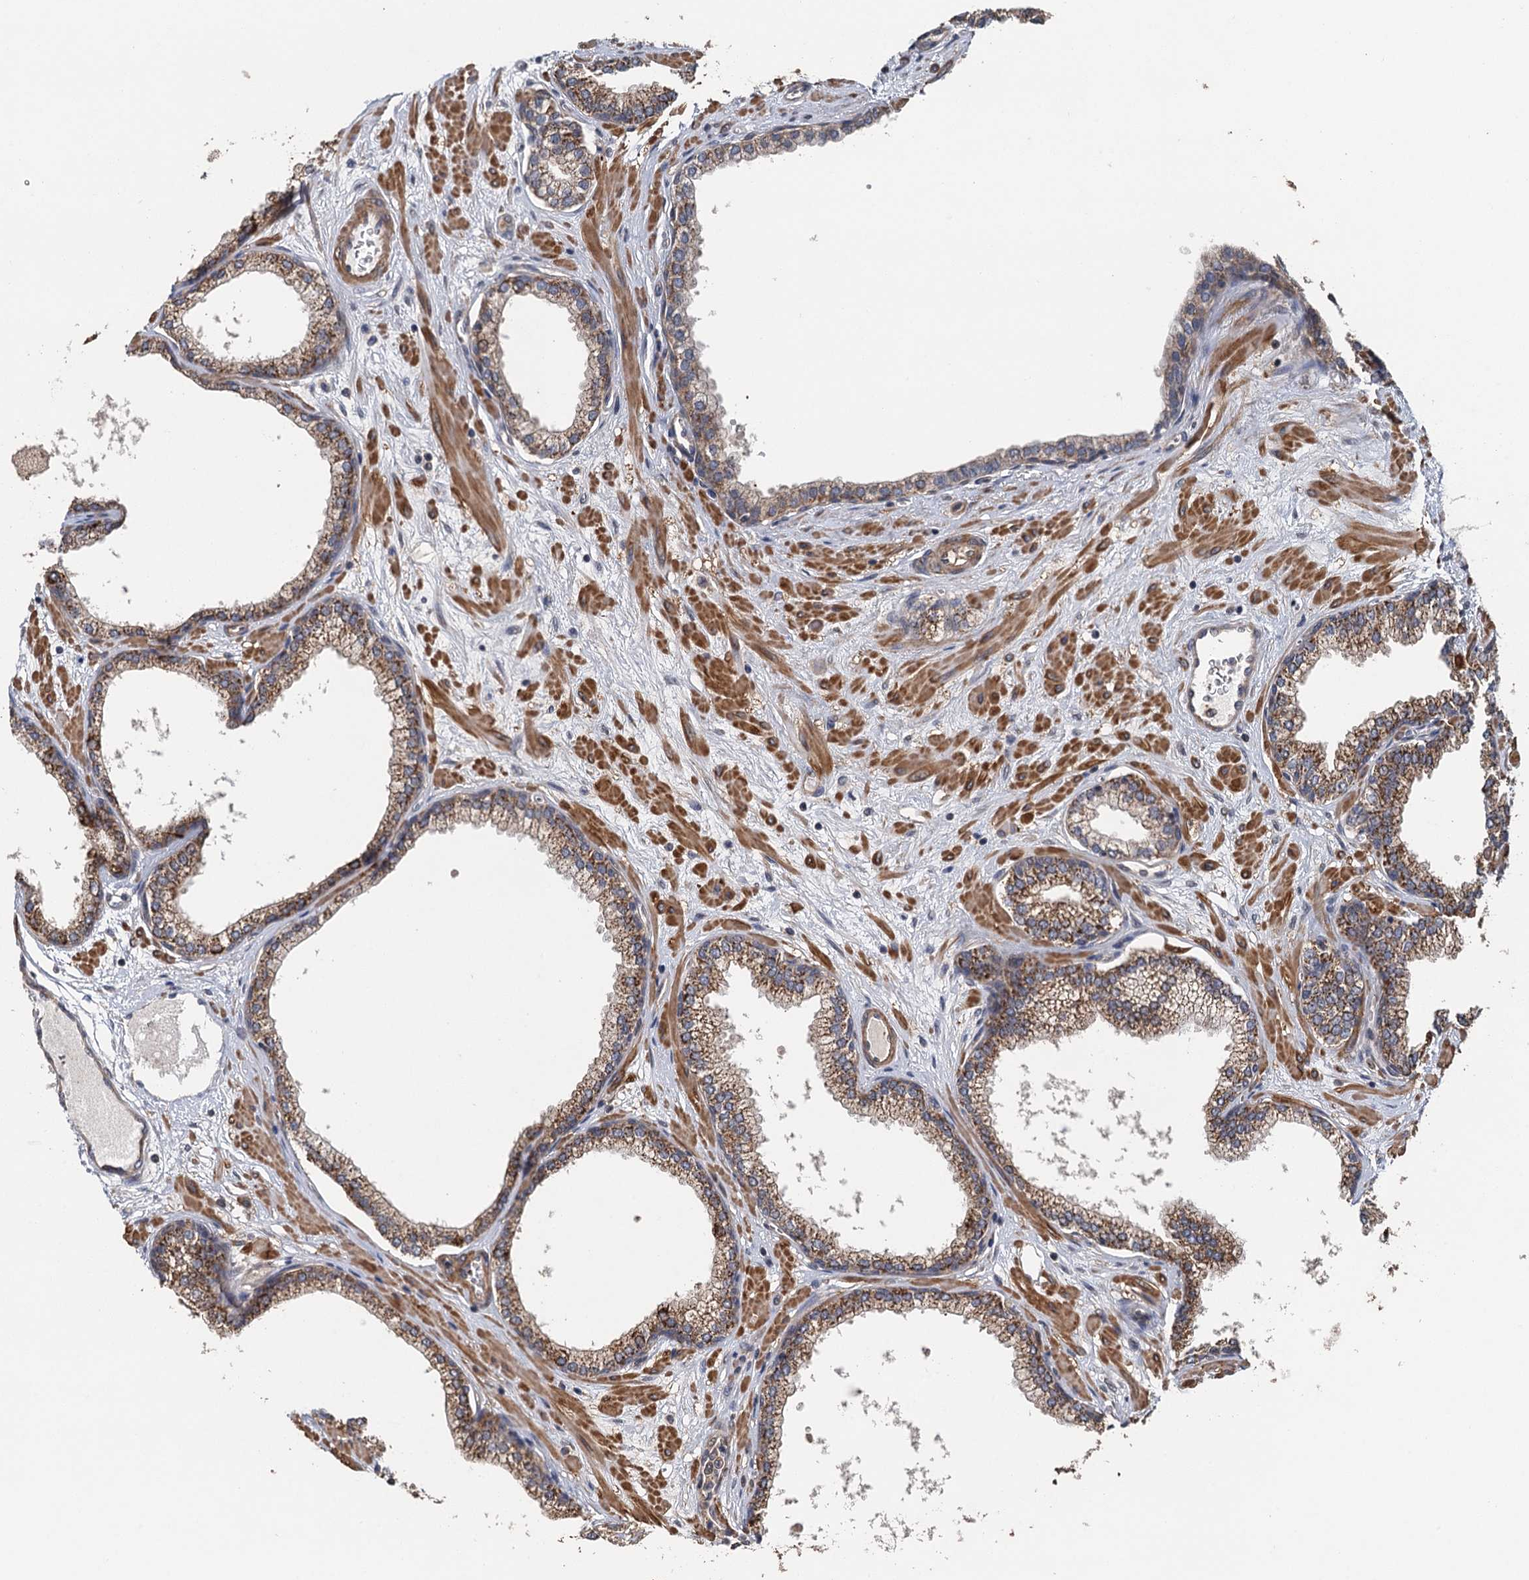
{"staining": {"intensity": "moderate", "quantity": ">75%", "location": "cytoplasmic/membranous"}, "tissue": "prostate", "cell_type": "Glandular cells", "image_type": "normal", "snomed": [{"axis": "morphology", "description": "Normal tissue, NOS"}, {"axis": "morphology", "description": "Urothelial carcinoma, Low grade"}, {"axis": "topography", "description": "Urinary bladder"}, {"axis": "topography", "description": "Prostate"}], "caption": "This photomicrograph demonstrates immunohistochemistry staining of unremarkable human prostate, with medium moderate cytoplasmic/membranous staining in about >75% of glandular cells.", "gene": "MEAK7", "patient": {"sex": "male", "age": 60}}